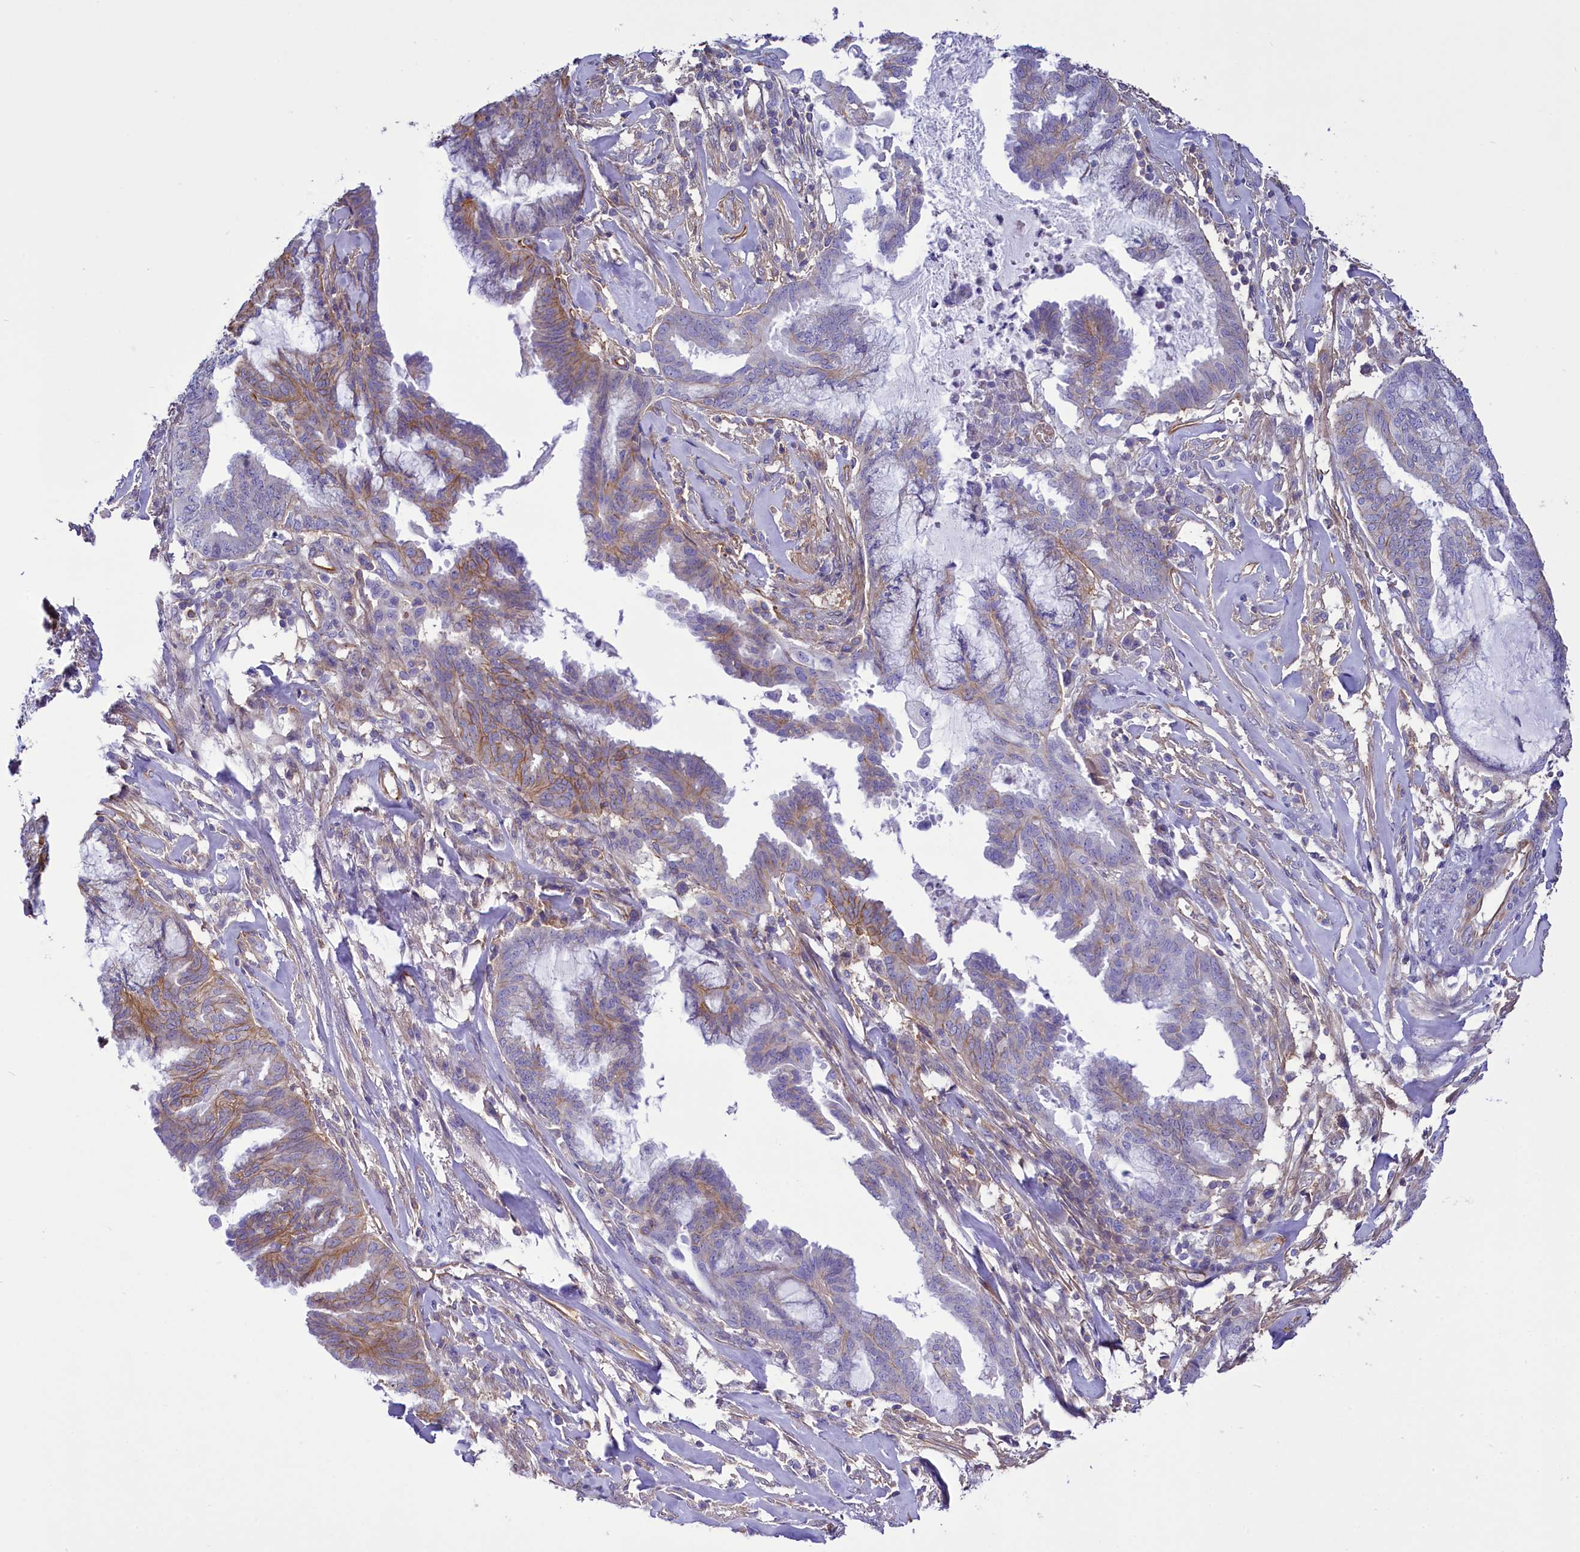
{"staining": {"intensity": "moderate", "quantity": "25%-75%", "location": "cytoplasmic/membranous"}, "tissue": "endometrial cancer", "cell_type": "Tumor cells", "image_type": "cancer", "snomed": [{"axis": "morphology", "description": "Adenocarcinoma, NOS"}, {"axis": "topography", "description": "Endometrium"}], "caption": "This is a histology image of IHC staining of endometrial cancer, which shows moderate expression in the cytoplasmic/membranous of tumor cells.", "gene": "CD99", "patient": {"sex": "female", "age": 86}}